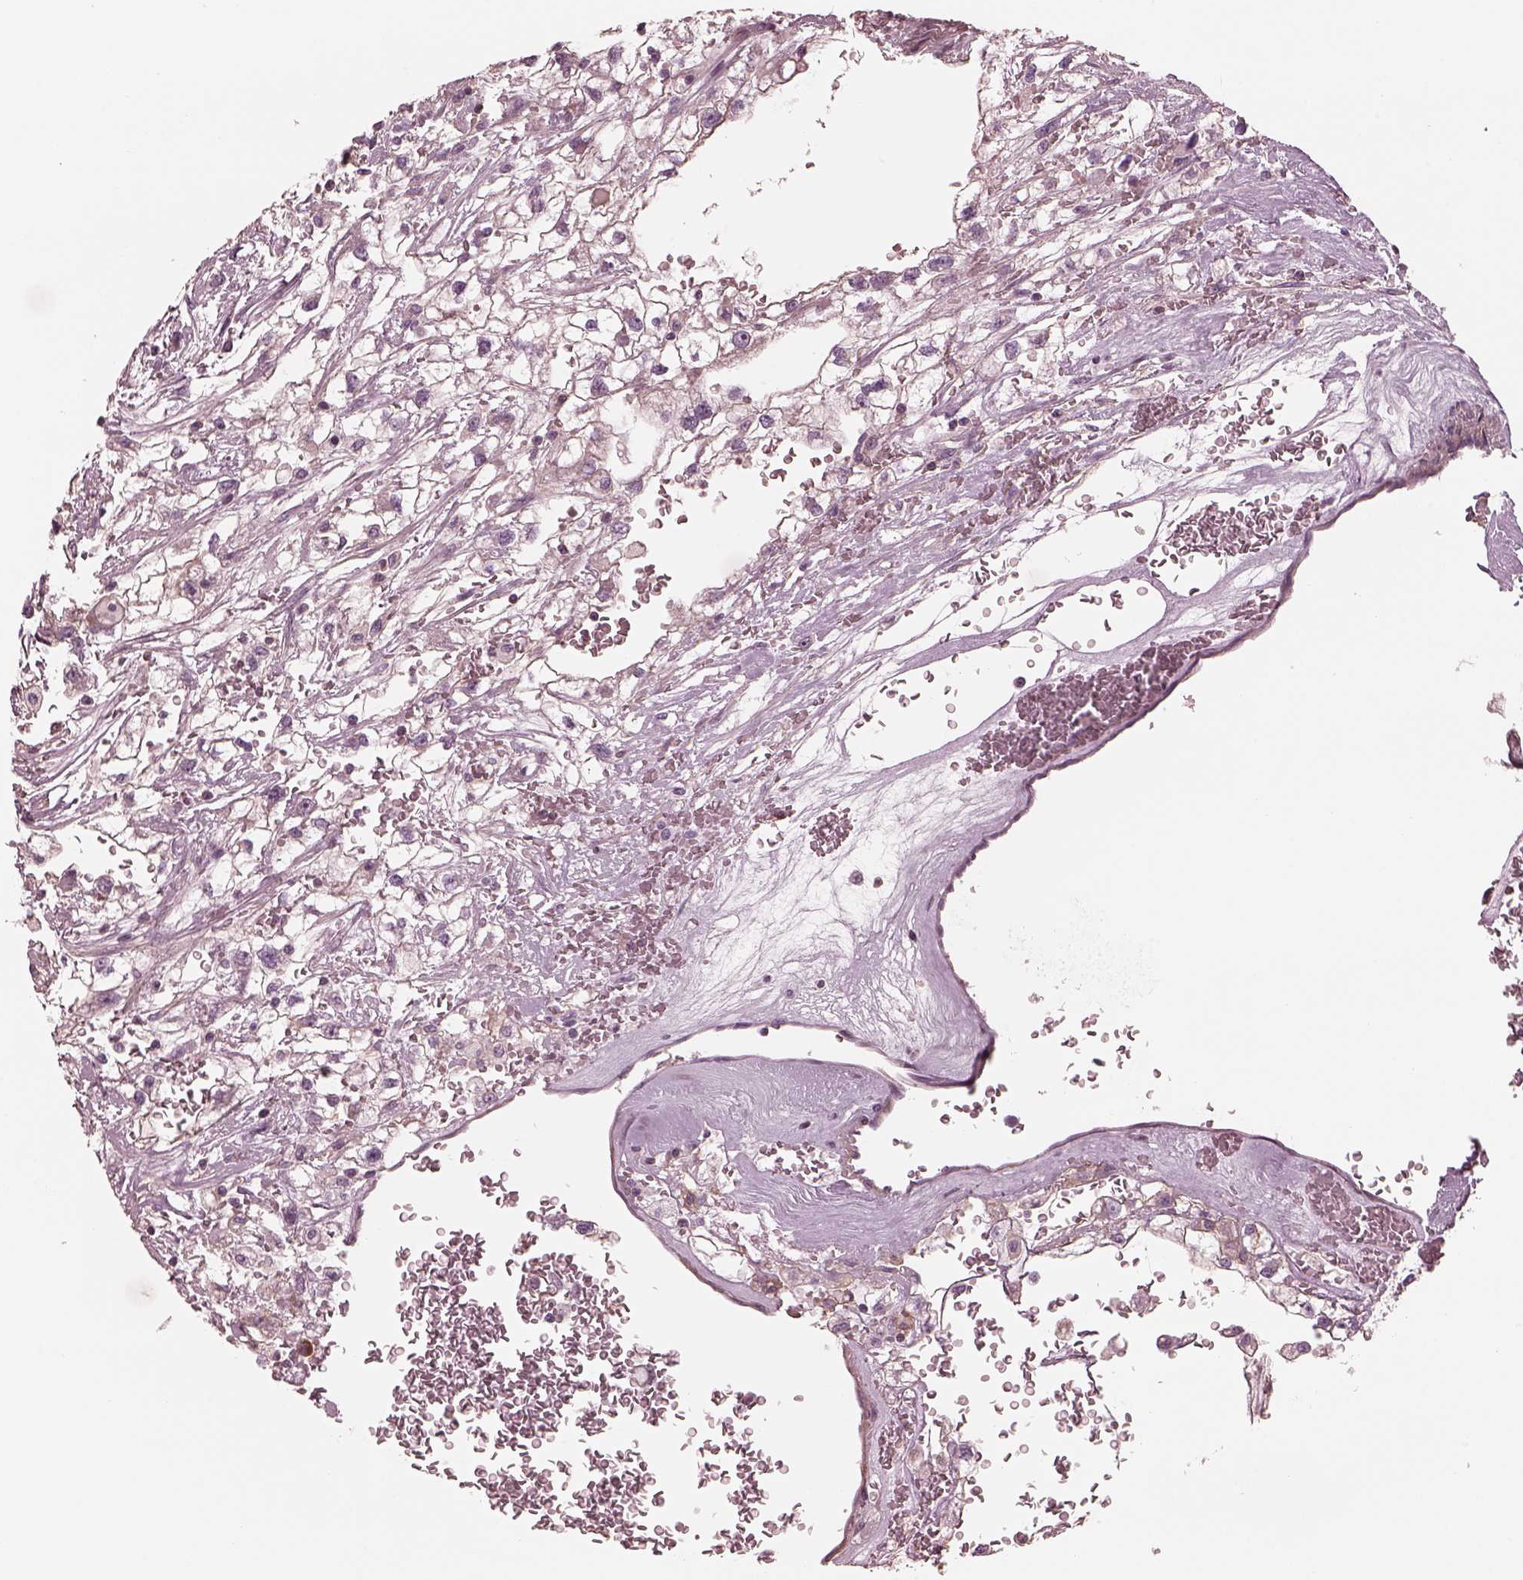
{"staining": {"intensity": "negative", "quantity": "none", "location": "none"}, "tissue": "renal cancer", "cell_type": "Tumor cells", "image_type": "cancer", "snomed": [{"axis": "morphology", "description": "Adenocarcinoma, NOS"}, {"axis": "topography", "description": "Kidney"}], "caption": "A photomicrograph of renal cancer stained for a protein shows no brown staining in tumor cells.", "gene": "ELAPOR1", "patient": {"sex": "male", "age": 59}}